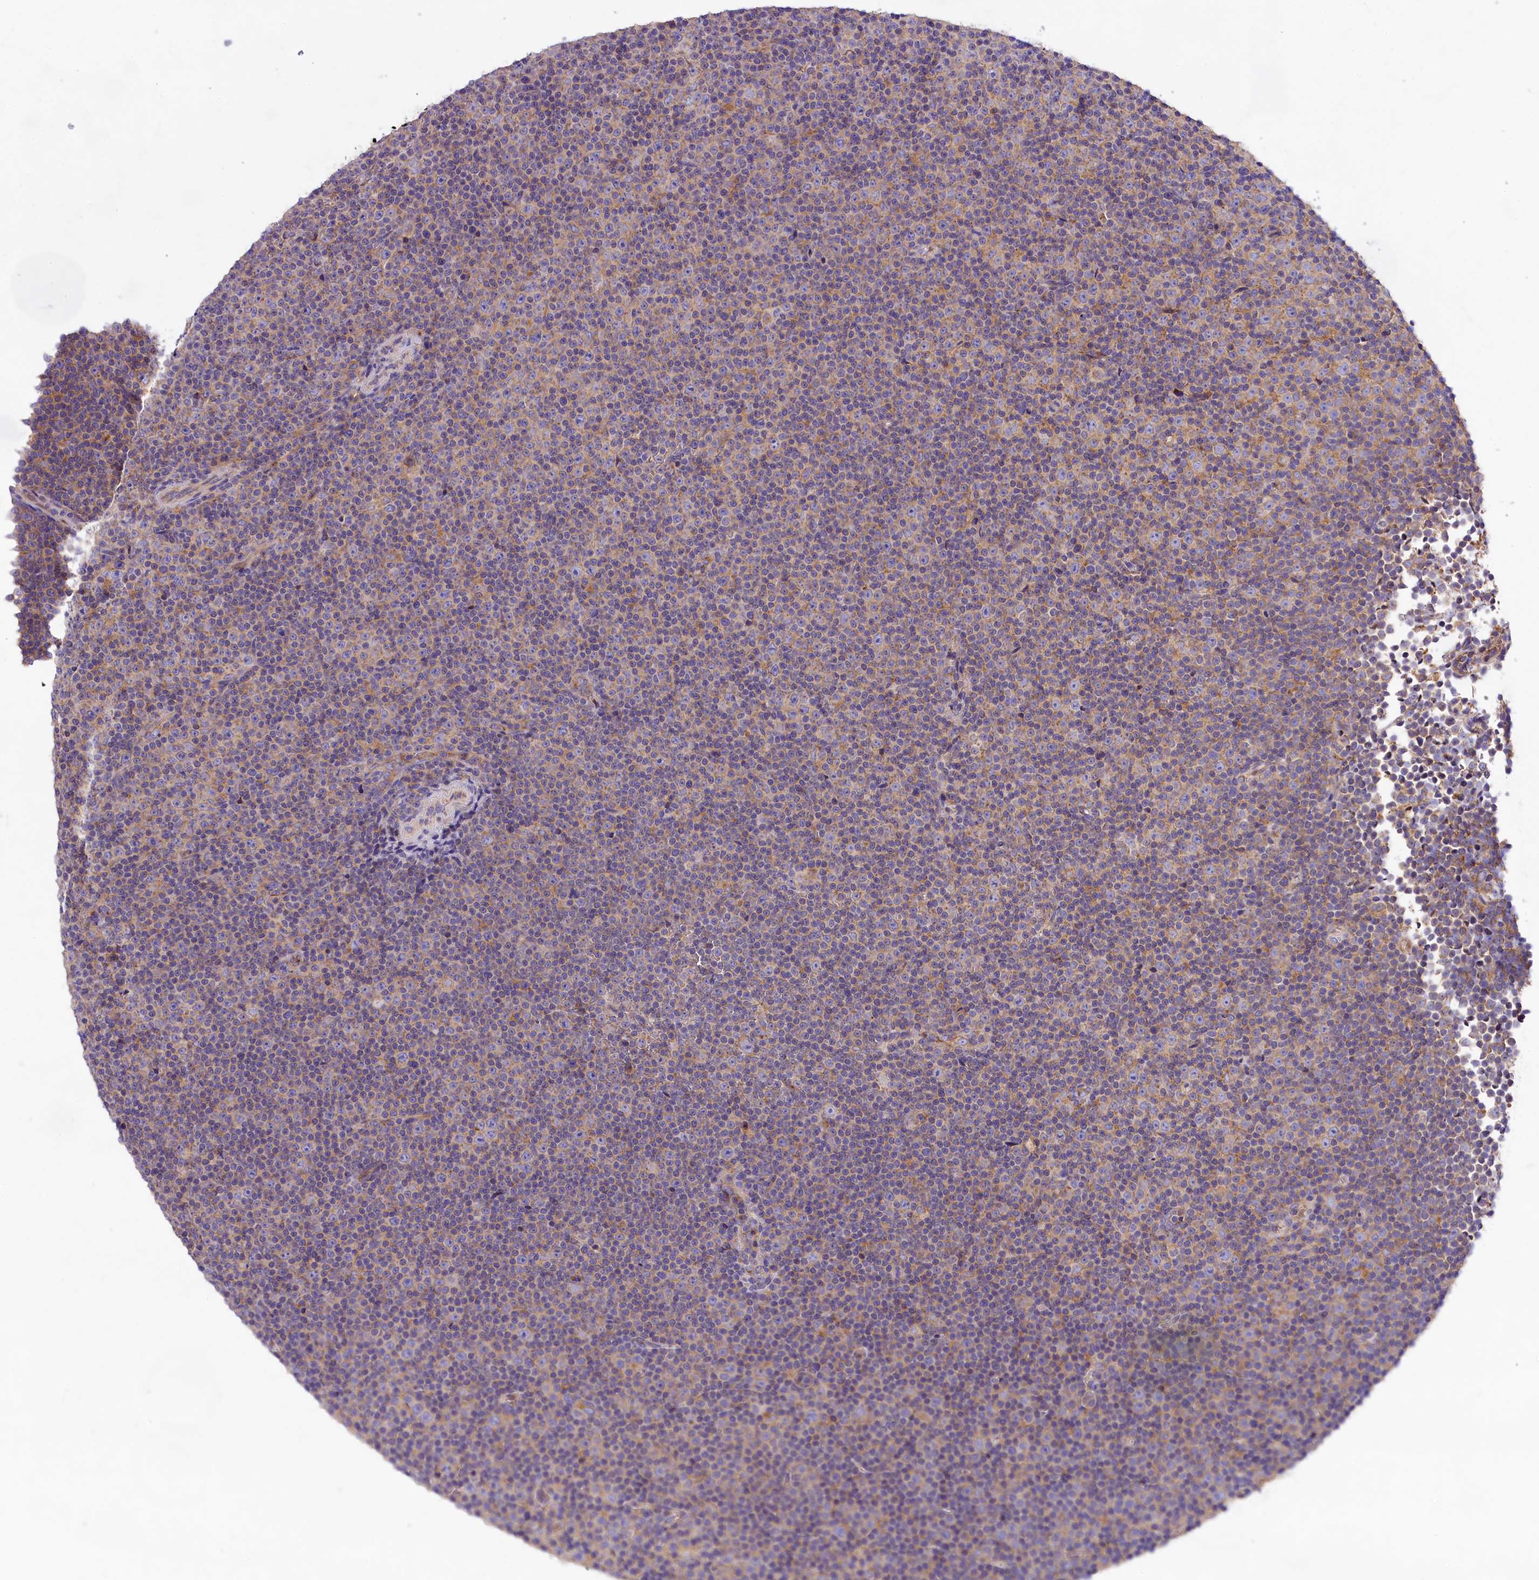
{"staining": {"intensity": "weak", "quantity": "25%-75%", "location": "cytoplasmic/membranous"}, "tissue": "lymphoma", "cell_type": "Tumor cells", "image_type": "cancer", "snomed": [{"axis": "morphology", "description": "Malignant lymphoma, non-Hodgkin's type, Low grade"}, {"axis": "topography", "description": "Lymph node"}], "caption": "Malignant lymphoma, non-Hodgkin's type (low-grade) stained with immunohistochemistry reveals weak cytoplasmic/membranous expression in approximately 25%-75% of tumor cells.", "gene": "PEMT", "patient": {"sex": "female", "age": 67}}